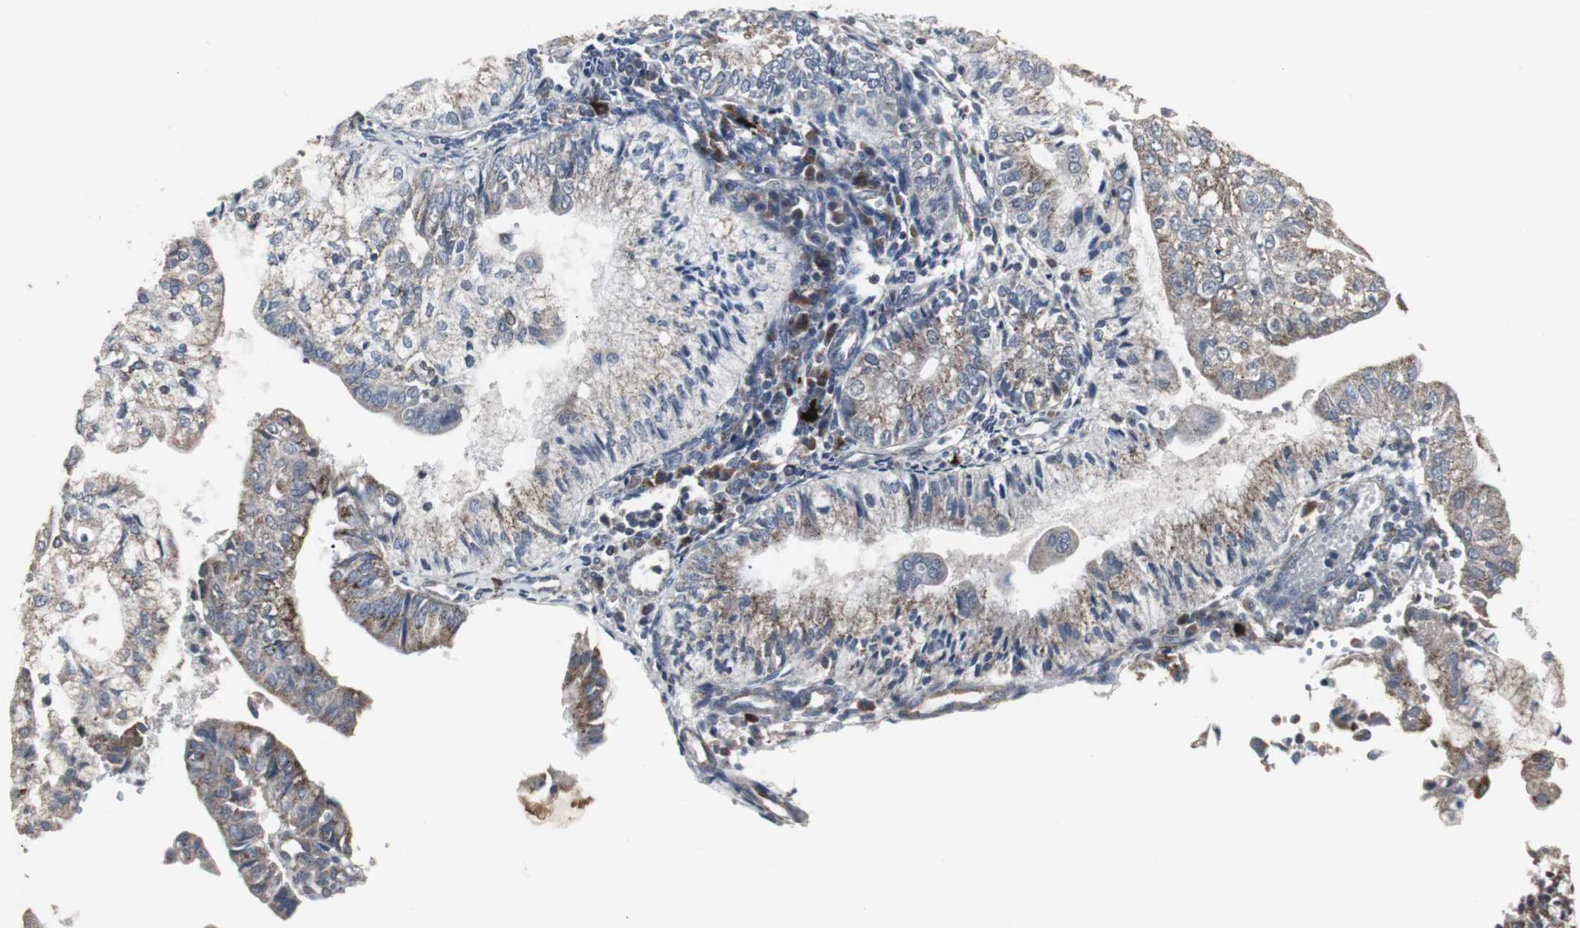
{"staining": {"intensity": "moderate", "quantity": ">75%", "location": "cytoplasmic/membranous"}, "tissue": "endometrial cancer", "cell_type": "Tumor cells", "image_type": "cancer", "snomed": [{"axis": "morphology", "description": "Adenocarcinoma, NOS"}, {"axis": "topography", "description": "Endometrium"}], "caption": "Immunohistochemical staining of endometrial cancer displays medium levels of moderate cytoplasmic/membranous staining in about >75% of tumor cells. (Stains: DAB (3,3'-diaminobenzidine) in brown, nuclei in blue, Microscopy: brightfield microscopy at high magnification).", "gene": "ACAA1", "patient": {"sex": "female", "age": 59}}